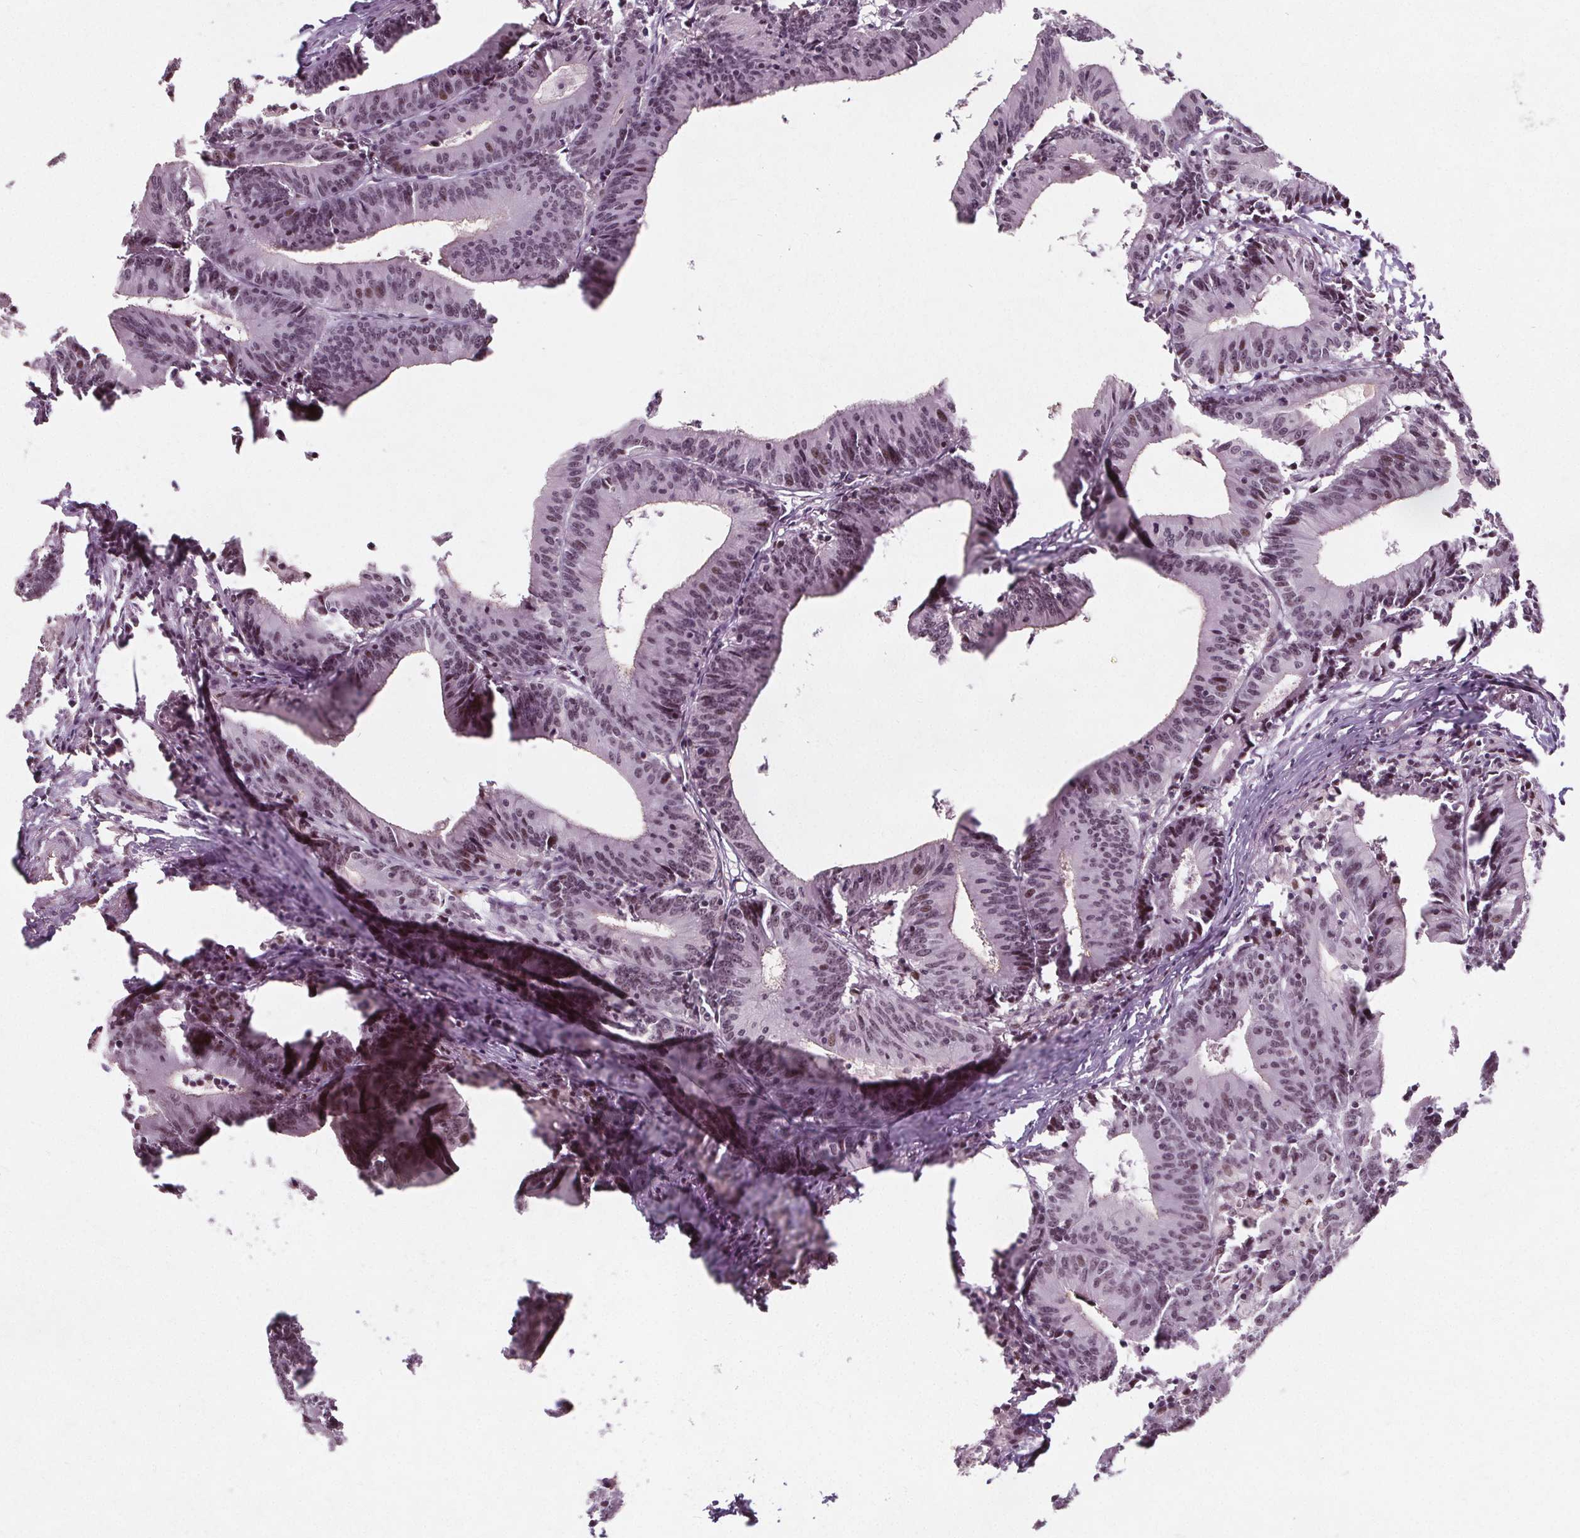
{"staining": {"intensity": "weak", "quantity": "<25%", "location": "nuclear"}, "tissue": "colorectal cancer", "cell_type": "Tumor cells", "image_type": "cancer", "snomed": [{"axis": "morphology", "description": "Adenocarcinoma, NOS"}, {"axis": "topography", "description": "Colon"}], "caption": "An immunohistochemistry micrograph of colorectal adenocarcinoma is shown. There is no staining in tumor cells of colorectal adenocarcinoma.", "gene": "TAF6L", "patient": {"sex": "female", "age": 78}}